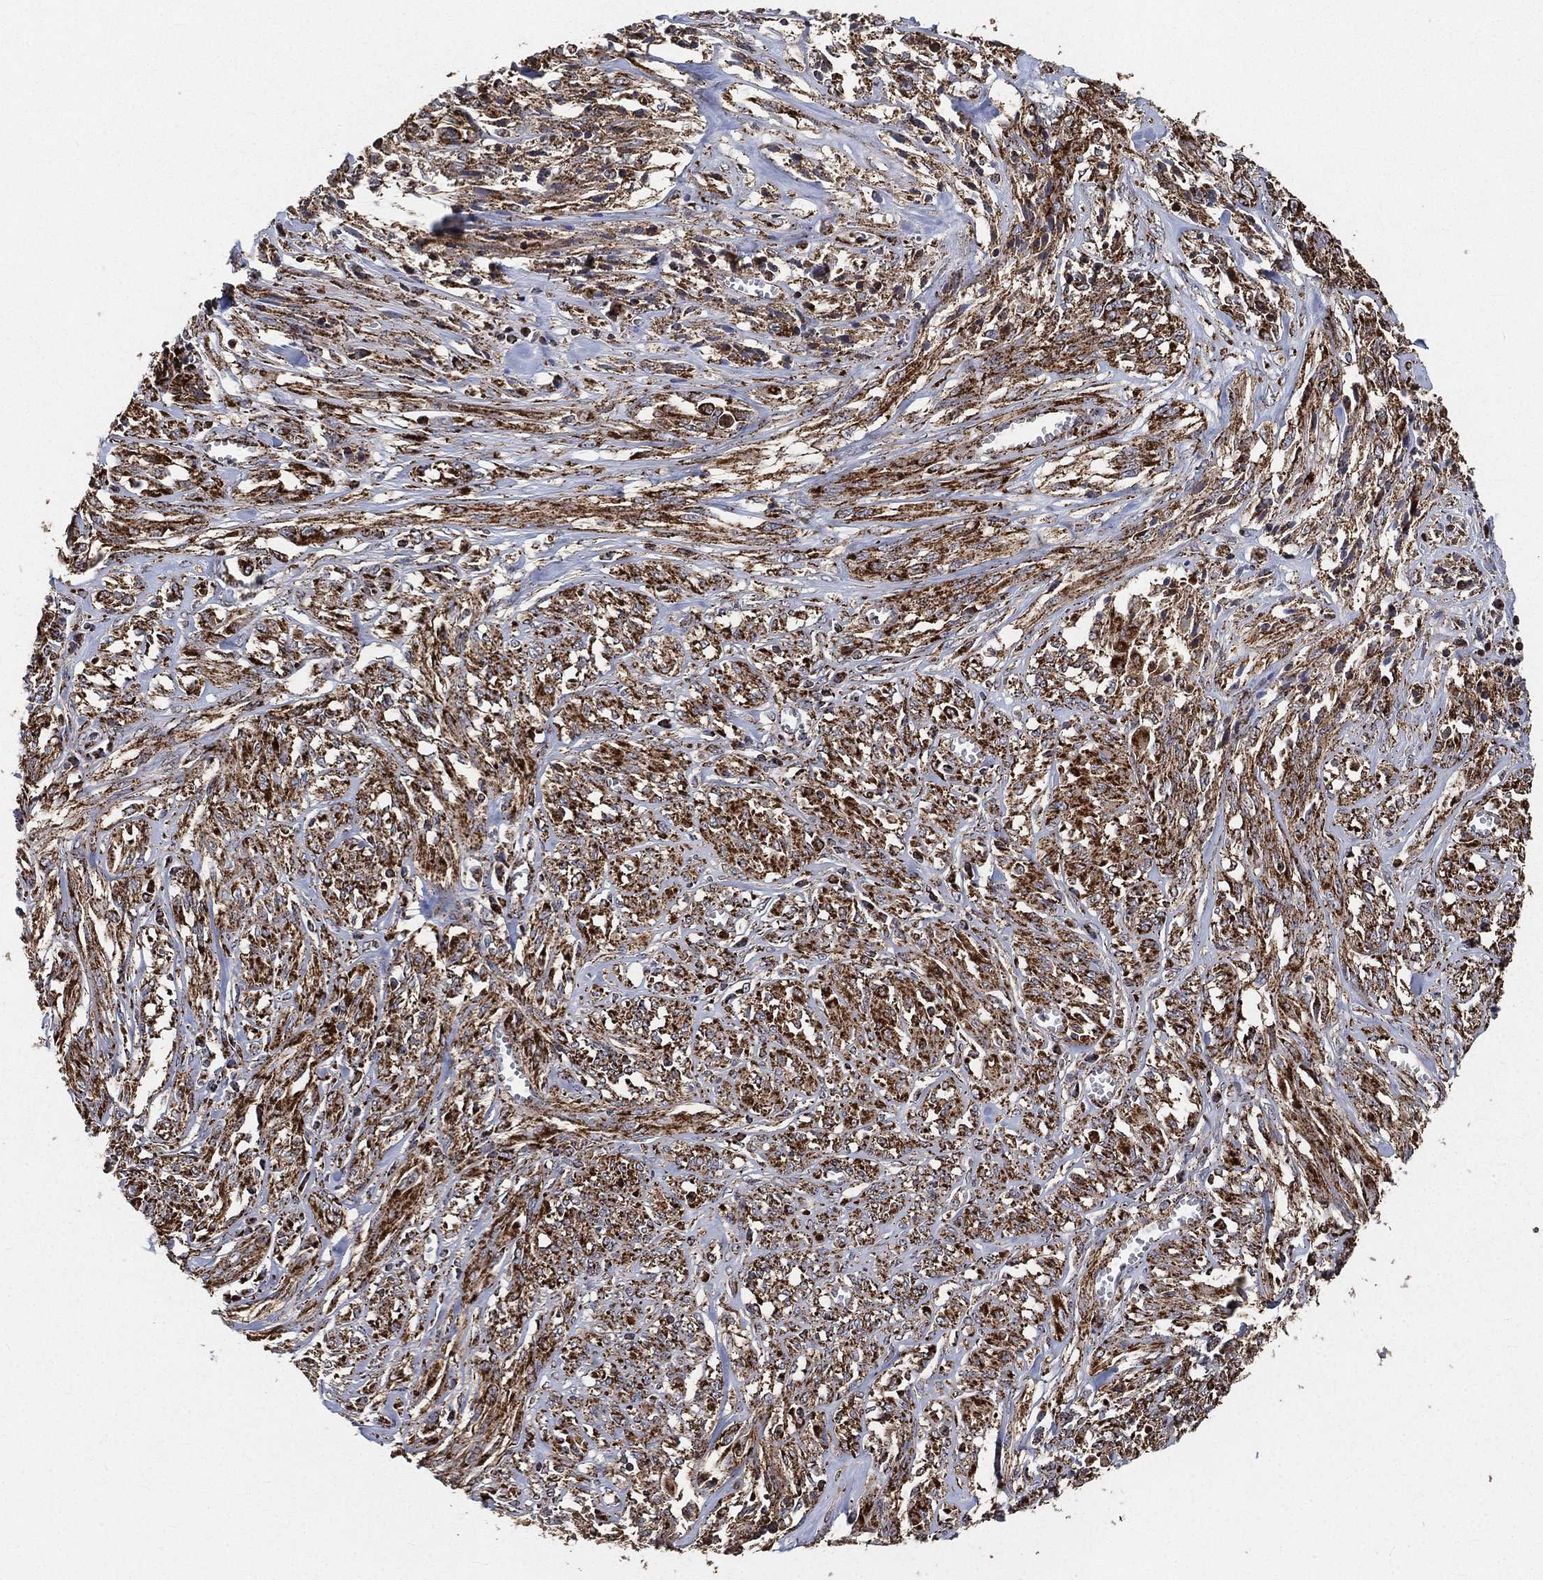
{"staining": {"intensity": "strong", "quantity": ">75%", "location": "cytoplasmic/membranous"}, "tissue": "melanoma", "cell_type": "Tumor cells", "image_type": "cancer", "snomed": [{"axis": "morphology", "description": "Malignant melanoma, NOS"}, {"axis": "topography", "description": "Skin"}], "caption": "DAB immunohistochemical staining of human malignant melanoma shows strong cytoplasmic/membranous protein staining in approximately >75% of tumor cells.", "gene": "SLC38A7", "patient": {"sex": "female", "age": 91}}